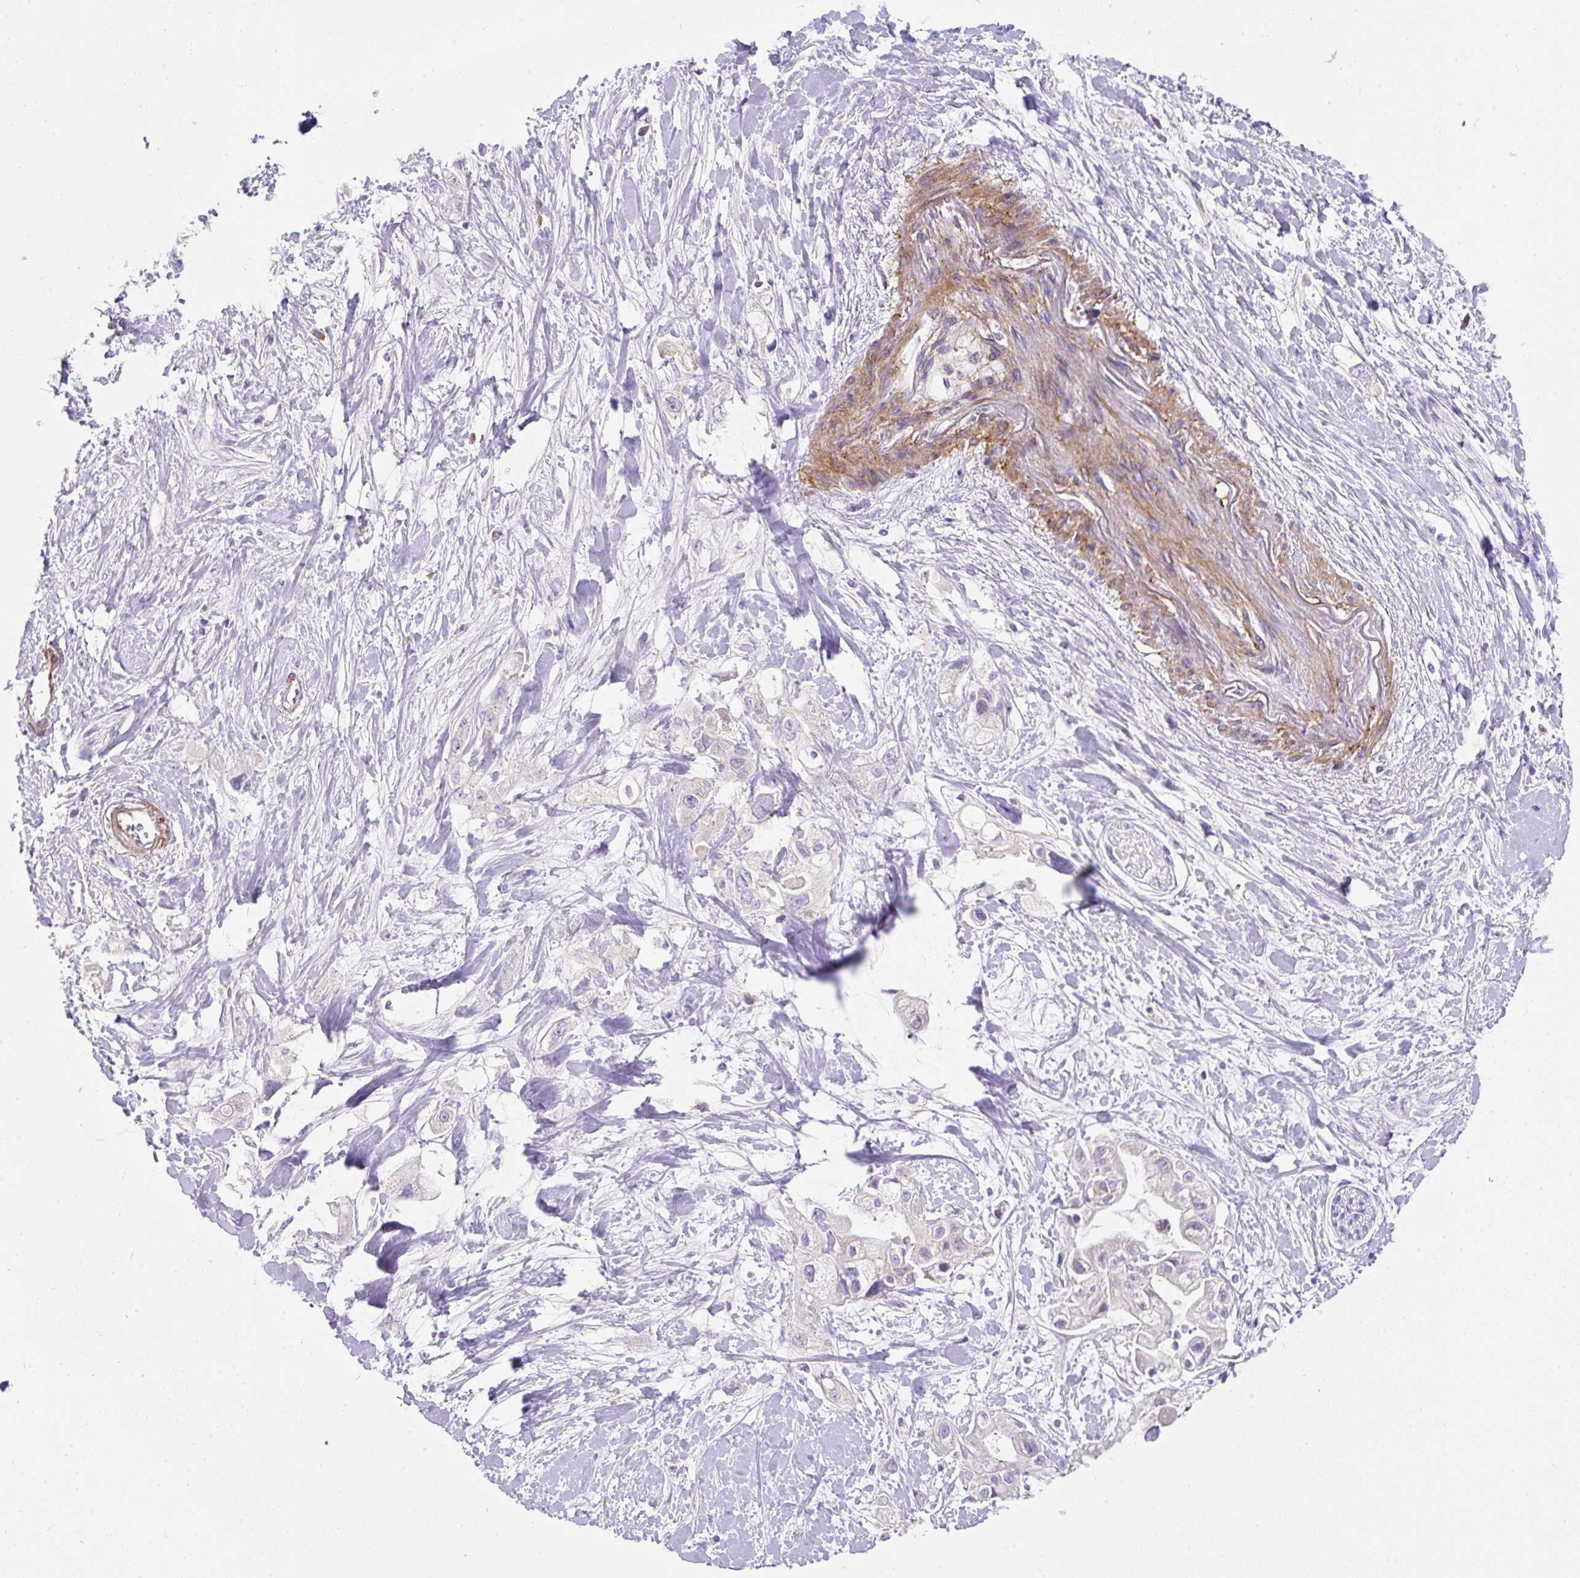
{"staining": {"intensity": "negative", "quantity": "none", "location": "none"}, "tissue": "pancreatic cancer", "cell_type": "Tumor cells", "image_type": "cancer", "snomed": [{"axis": "morphology", "description": "Adenocarcinoma, NOS"}, {"axis": "topography", "description": "Pancreas"}], "caption": "Immunohistochemical staining of pancreatic adenocarcinoma exhibits no significant expression in tumor cells.", "gene": "SUSD5", "patient": {"sex": "female", "age": 56}}